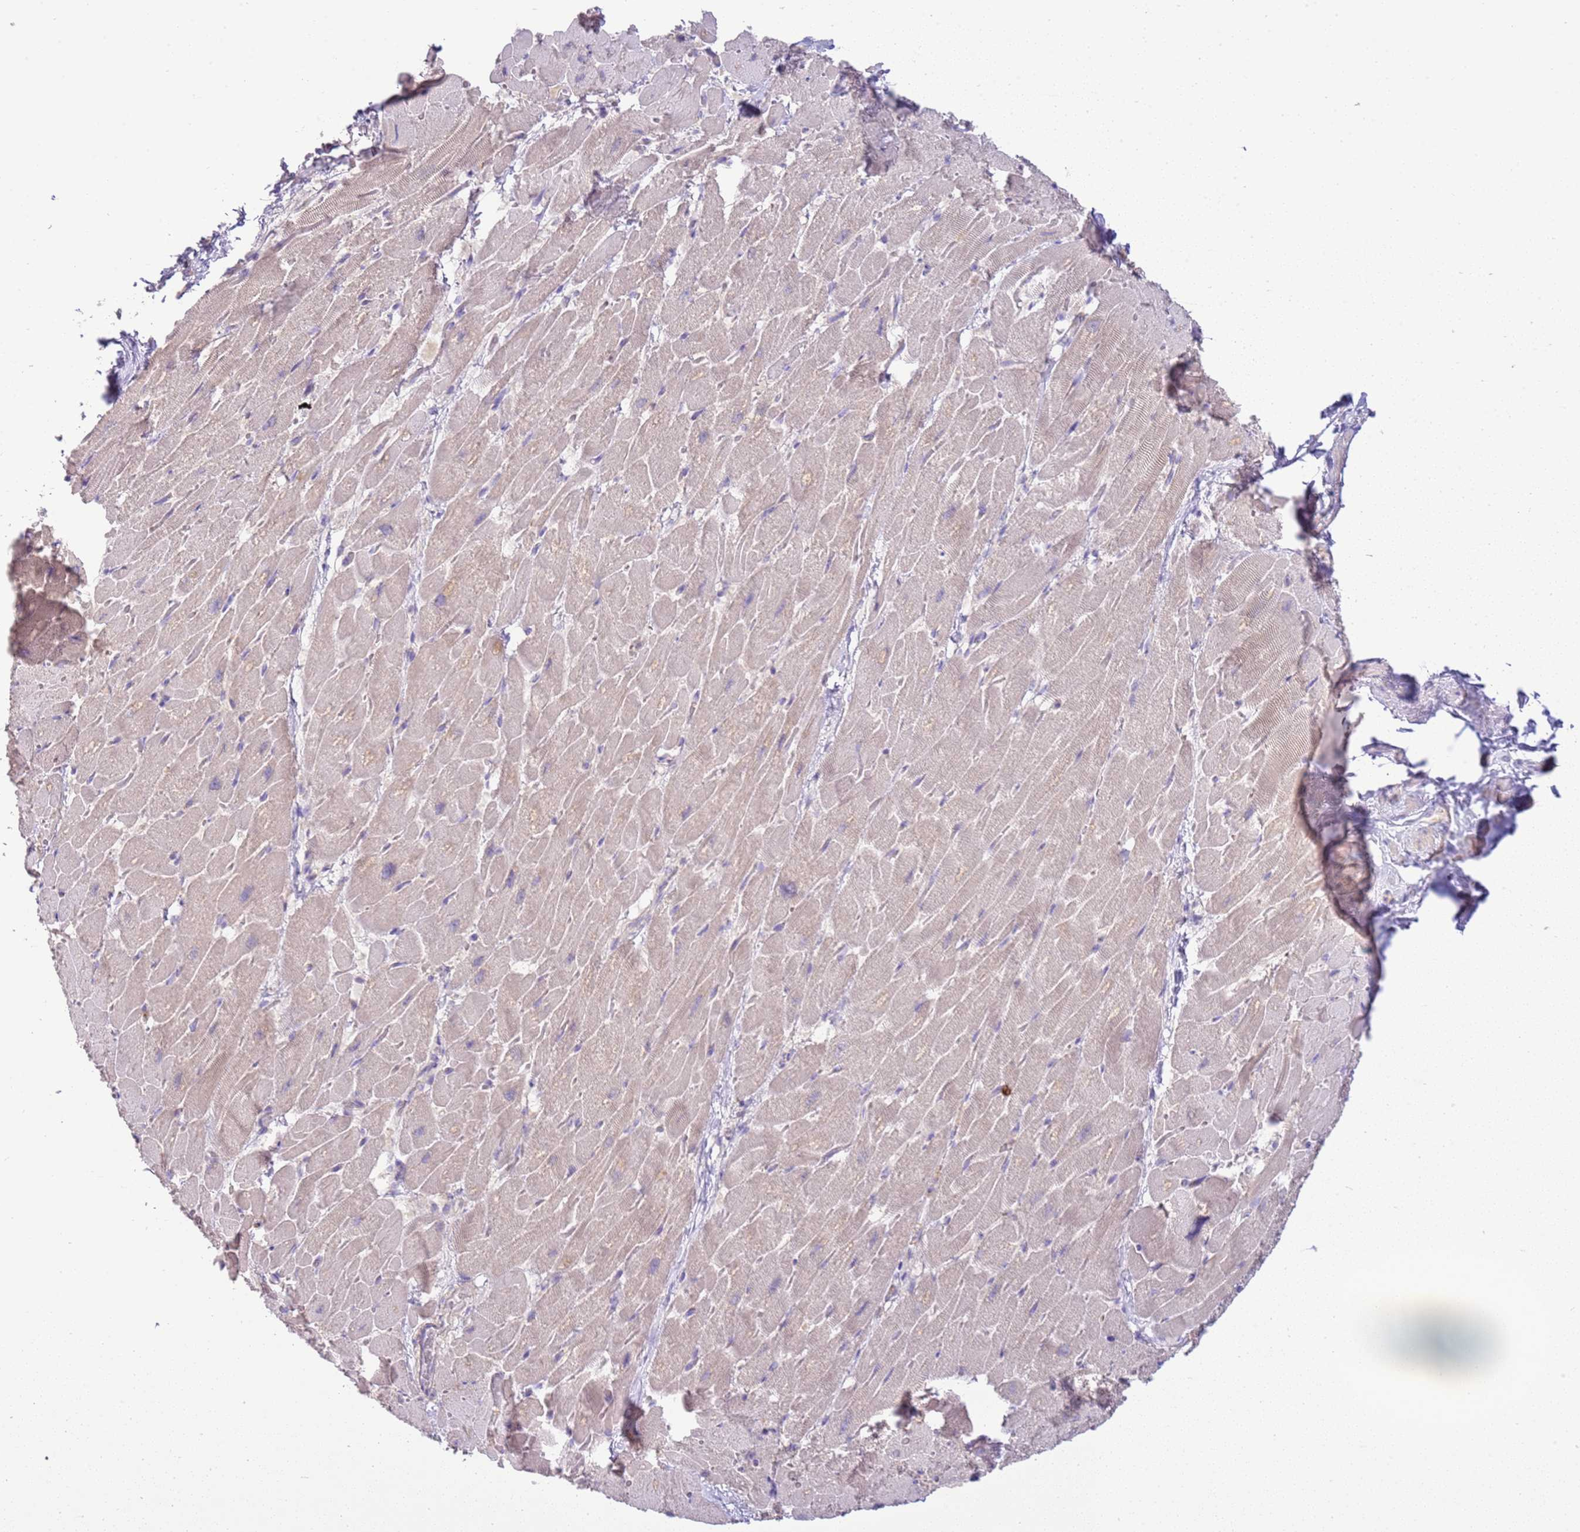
{"staining": {"intensity": "weak", "quantity": "<25%", "location": "cytoplasmic/membranous"}, "tissue": "heart muscle", "cell_type": "Cardiomyocytes", "image_type": "normal", "snomed": [{"axis": "morphology", "description": "Normal tissue, NOS"}, {"axis": "topography", "description": "Heart"}], "caption": "This is an immunohistochemistry micrograph of normal heart muscle. There is no staining in cardiomyocytes.", "gene": "IL2RG", "patient": {"sex": "male", "age": 37}}